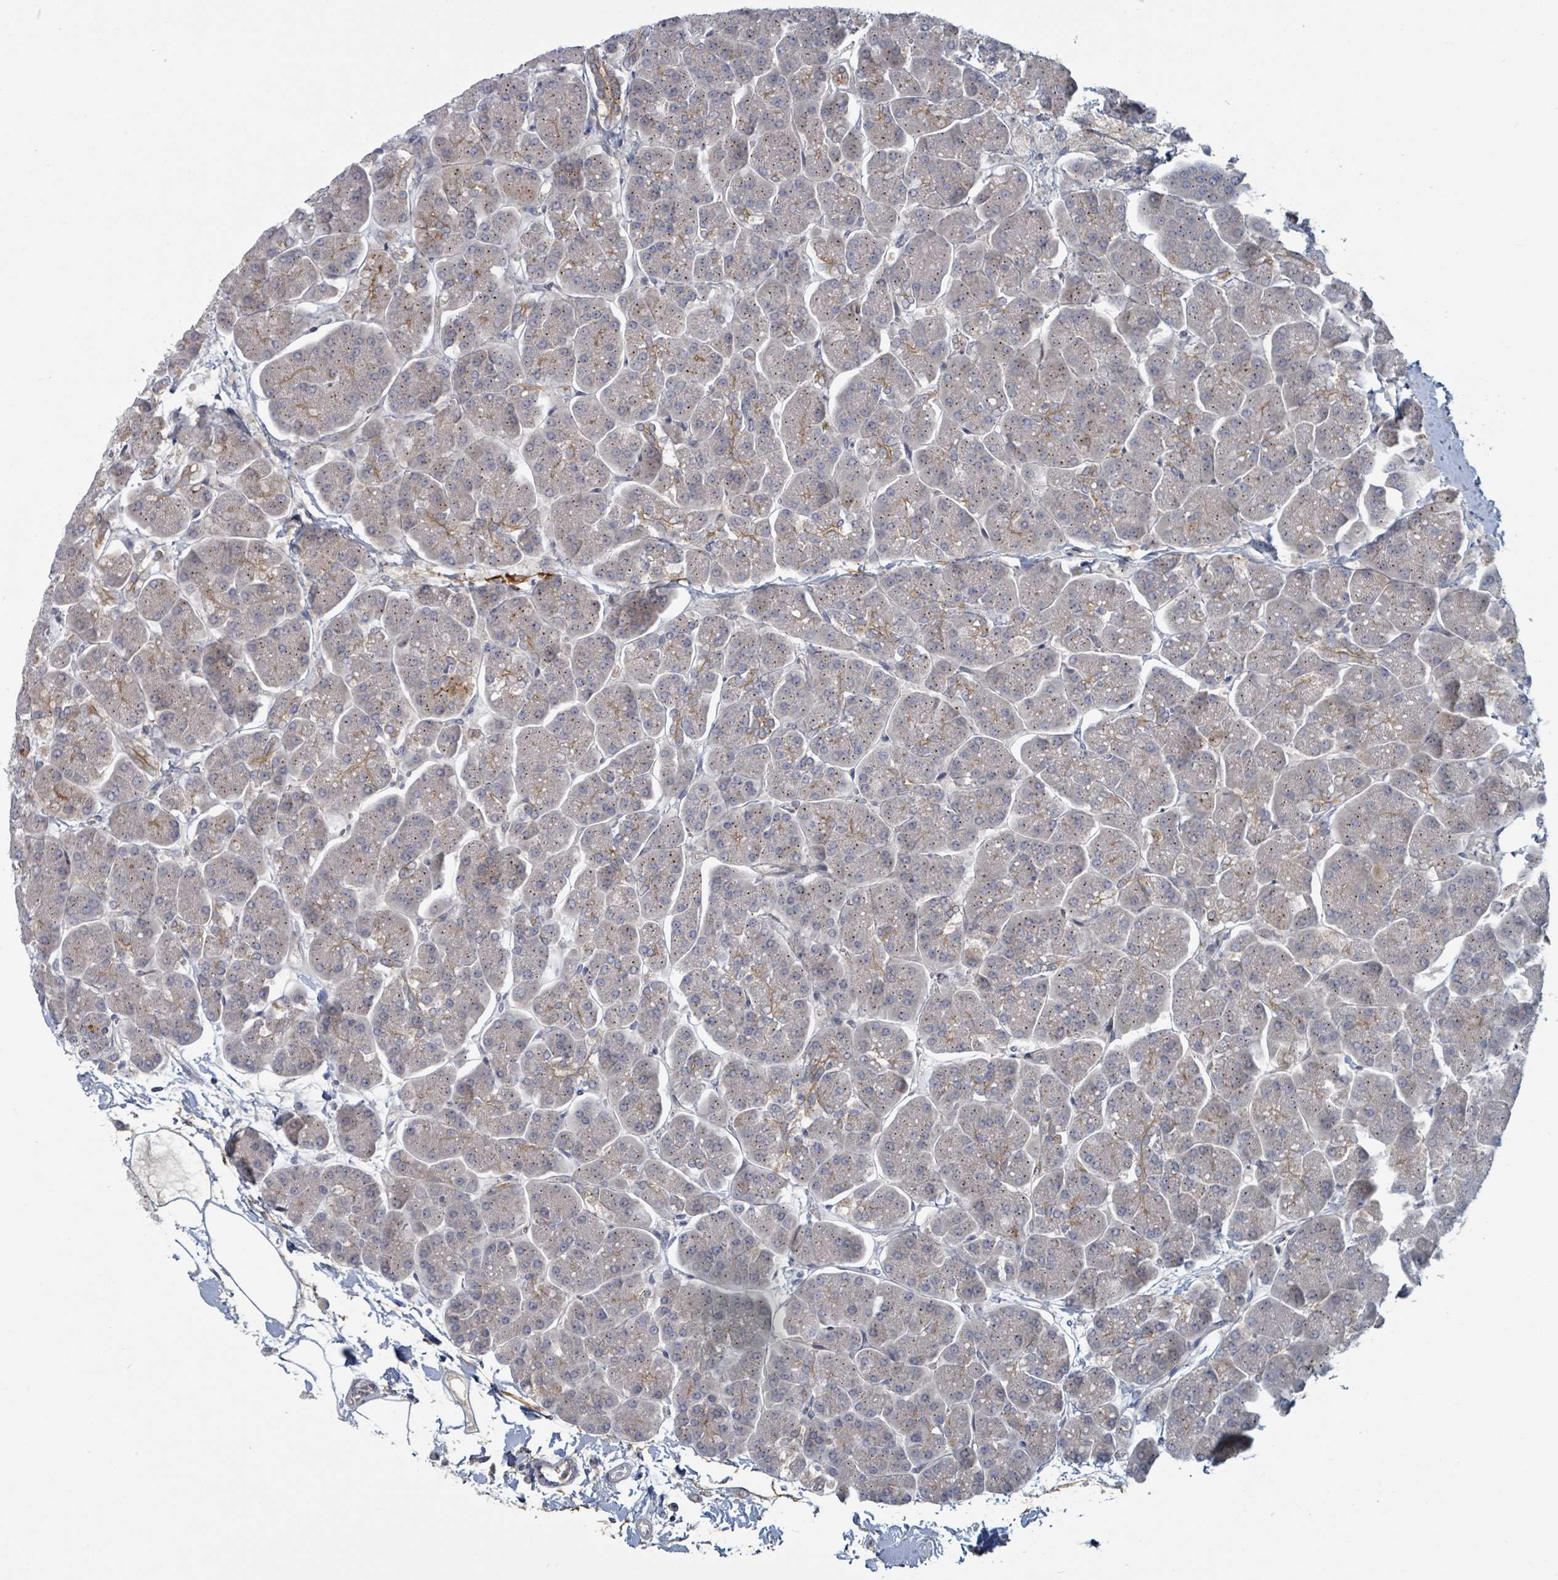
{"staining": {"intensity": "weak", "quantity": "25%-75%", "location": "cytoplasmic/membranous"}, "tissue": "pancreas", "cell_type": "Exocrine glandular cells", "image_type": "normal", "snomed": [{"axis": "morphology", "description": "Normal tissue, NOS"}, {"axis": "topography", "description": "Pancreas"}, {"axis": "topography", "description": "Peripheral nerve tissue"}], "caption": "DAB (3,3'-diaminobenzidine) immunohistochemical staining of benign human pancreas demonstrates weak cytoplasmic/membranous protein expression in approximately 25%-75% of exocrine glandular cells.", "gene": "COL5A3", "patient": {"sex": "male", "age": 54}}